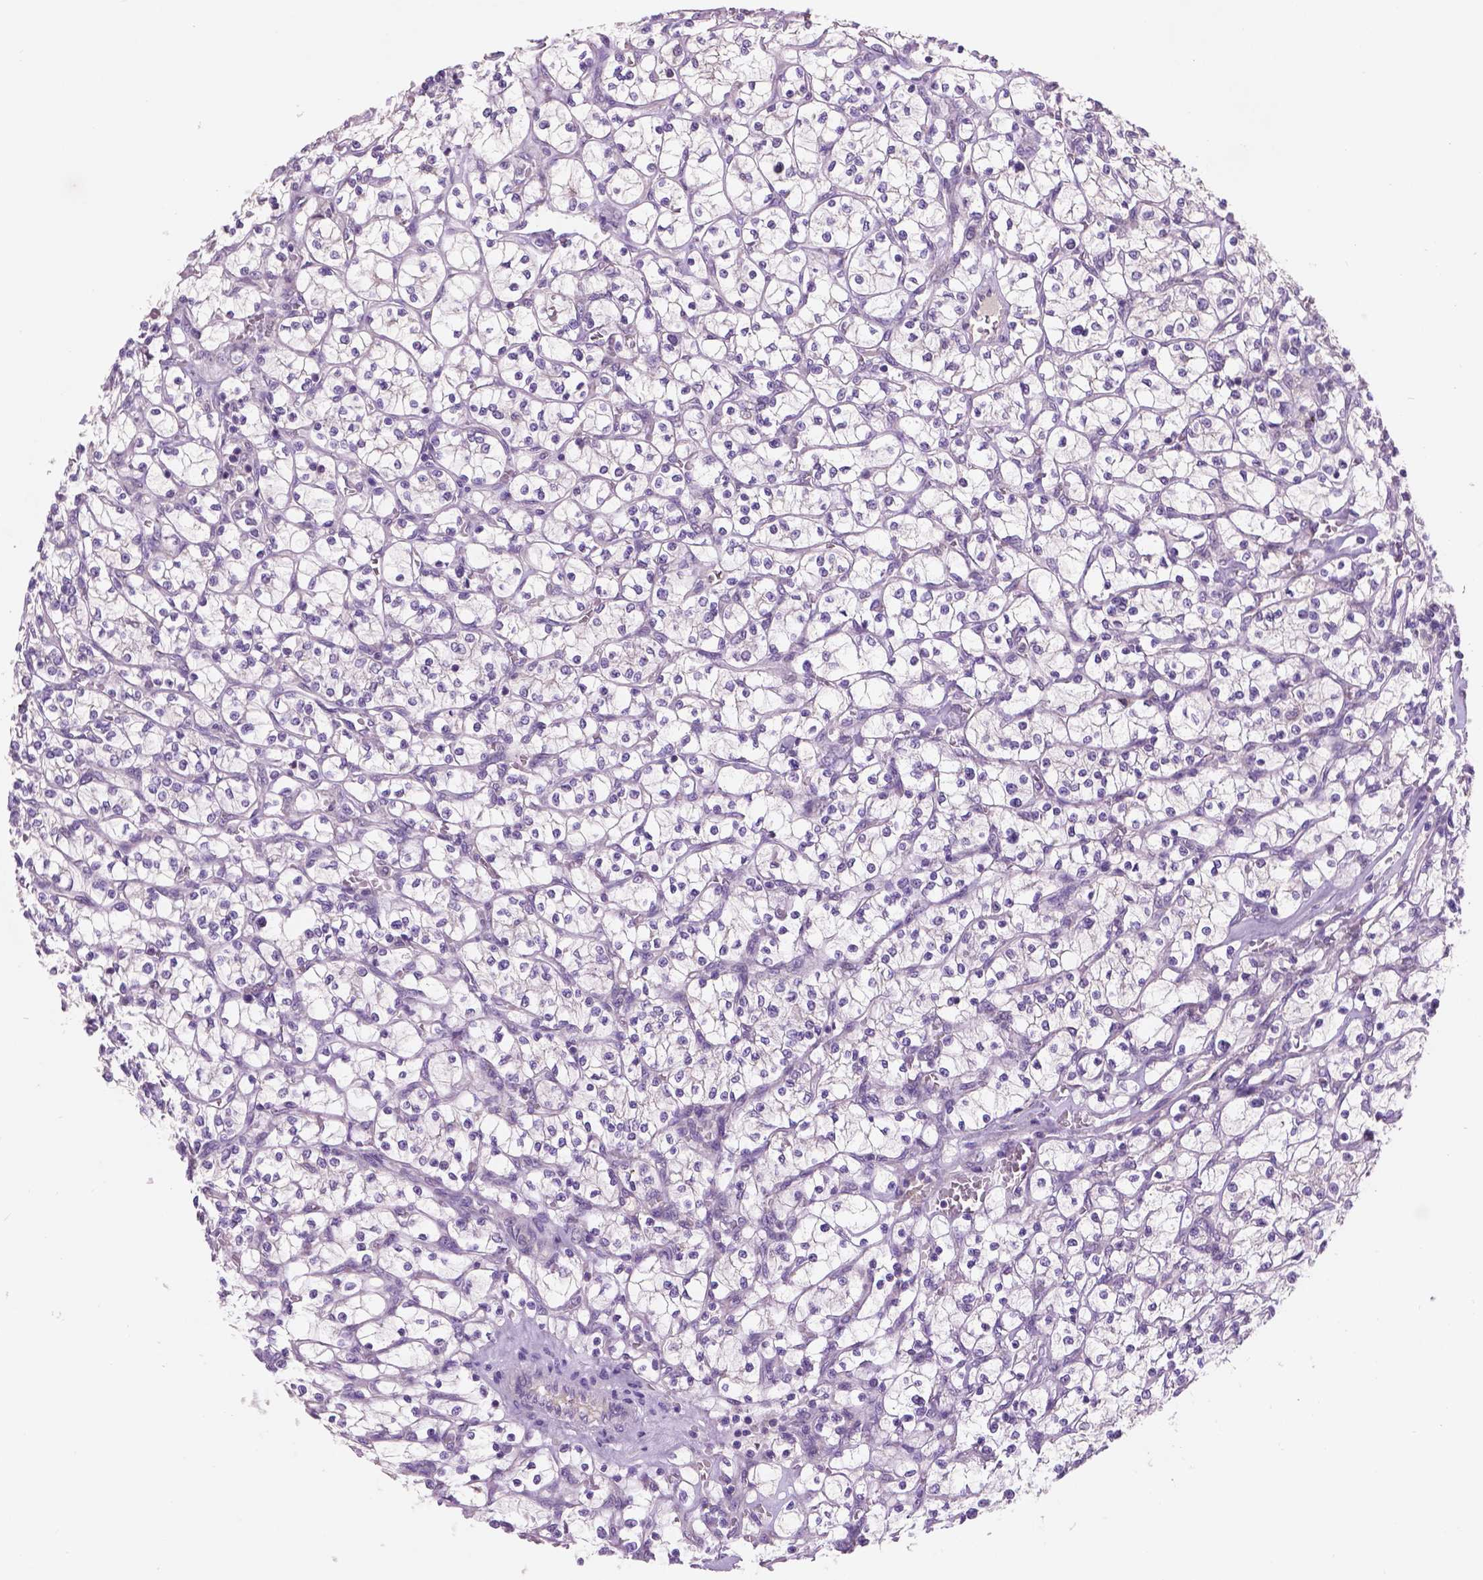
{"staining": {"intensity": "negative", "quantity": "none", "location": "none"}, "tissue": "renal cancer", "cell_type": "Tumor cells", "image_type": "cancer", "snomed": [{"axis": "morphology", "description": "Adenocarcinoma, NOS"}, {"axis": "topography", "description": "Kidney"}], "caption": "This is an immunohistochemistry histopathology image of renal cancer. There is no positivity in tumor cells.", "gene": "GXYLT2", "patient": {"sex": "female", "age": 64}}